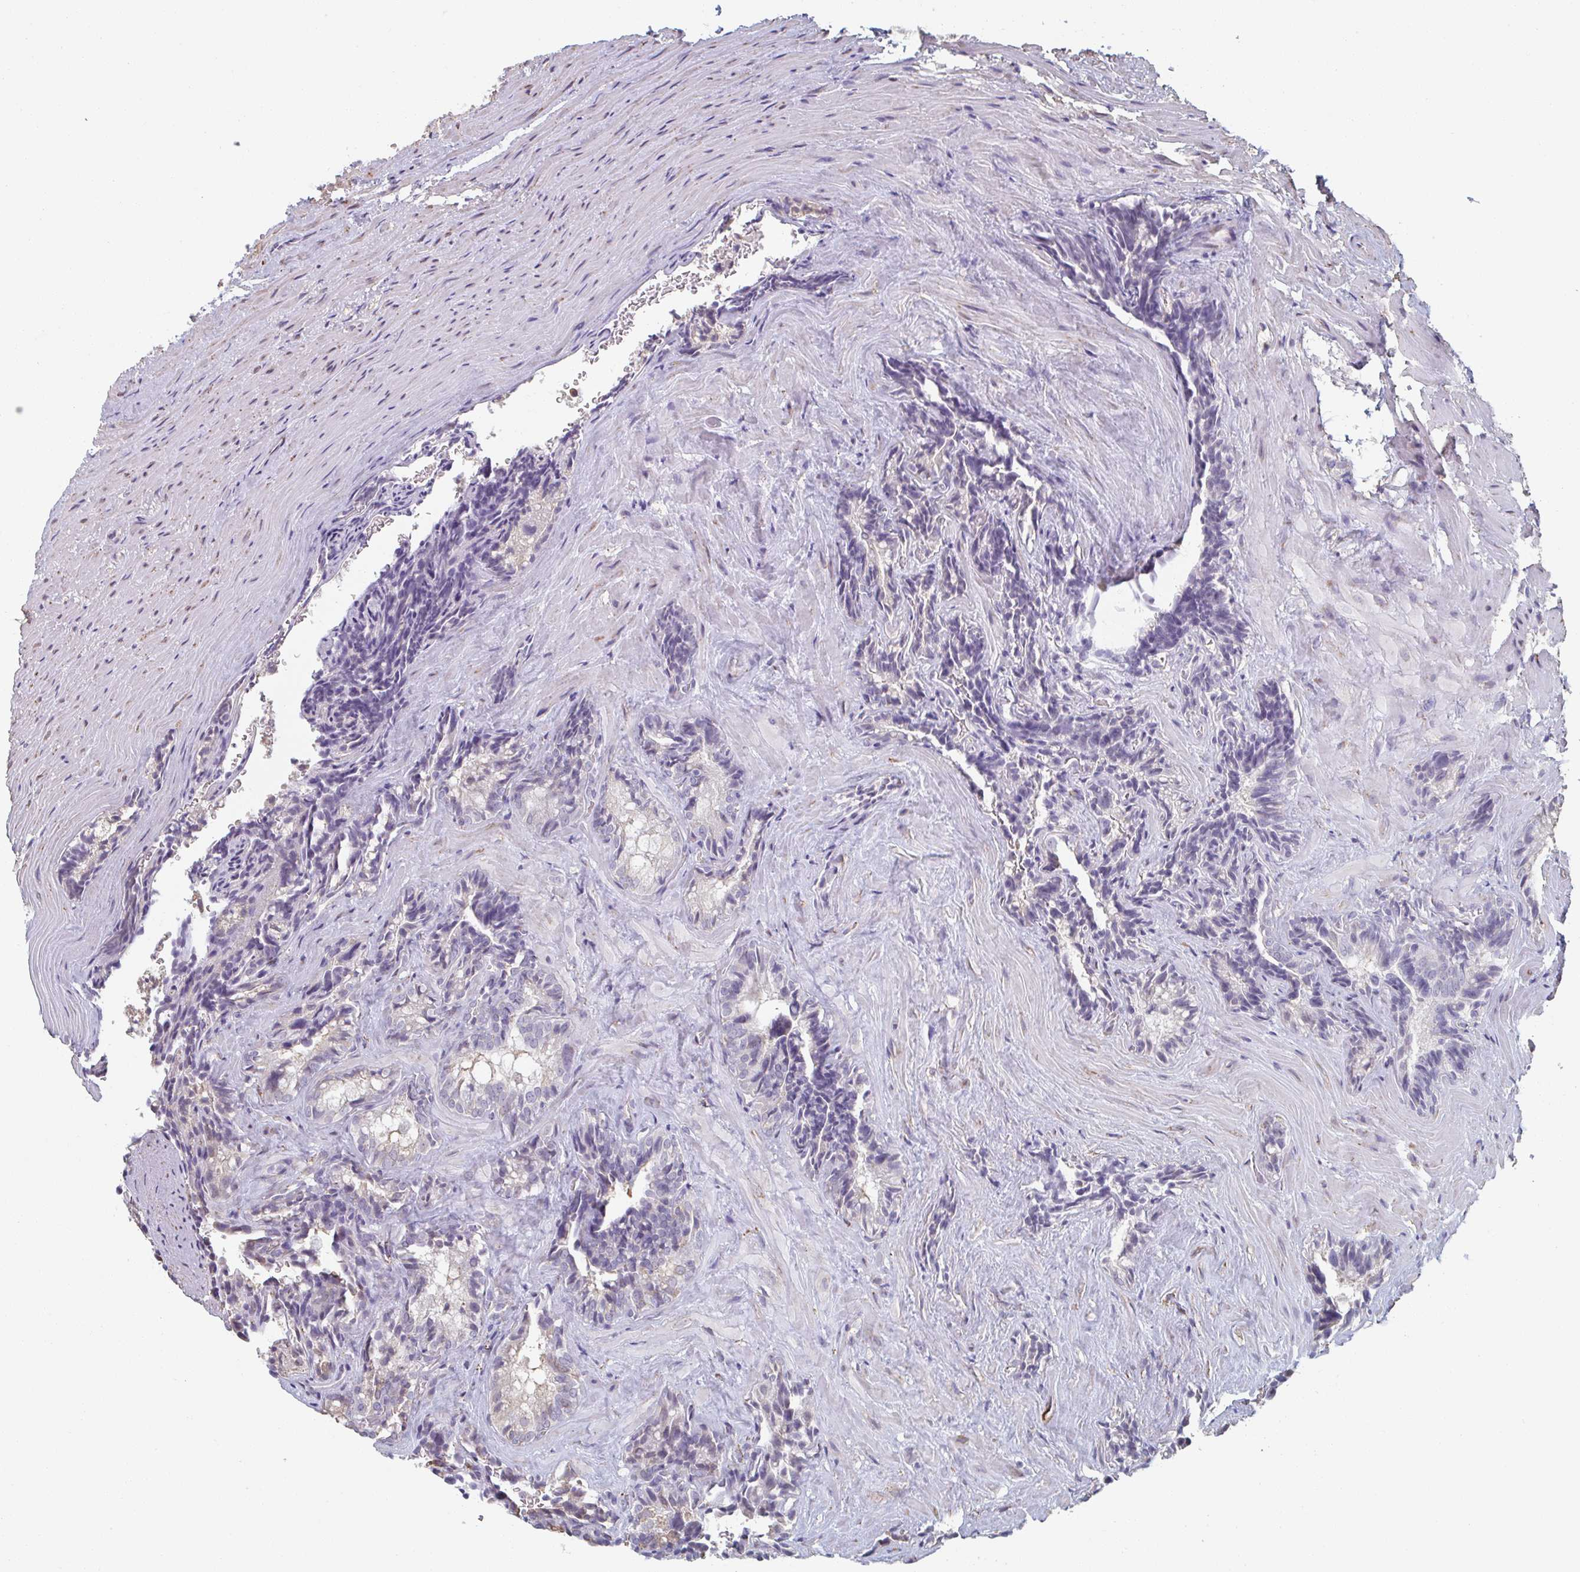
{"staining": {"intensity": "moderate", "quantity": "<25%", "location": "cytoplasmic/membranous"}, "tissue": "seminal vesicle", "cell_type": "Glandular cells", "image_type": "normal", "snomed": [{"axis": "morphology", "description": "Normal tissue, NOS"}, {"axis": "topography", "description": "Seminal veicle"}], "caption": "Brown immunohistochemical staining in benign seminal vesicle demonstrates moderate cytoplasmic/membranous positivity in approximately <25% of glandular cells.", "gene": "RAB5IF", "patient": {"sex": "male", "age": 47}}